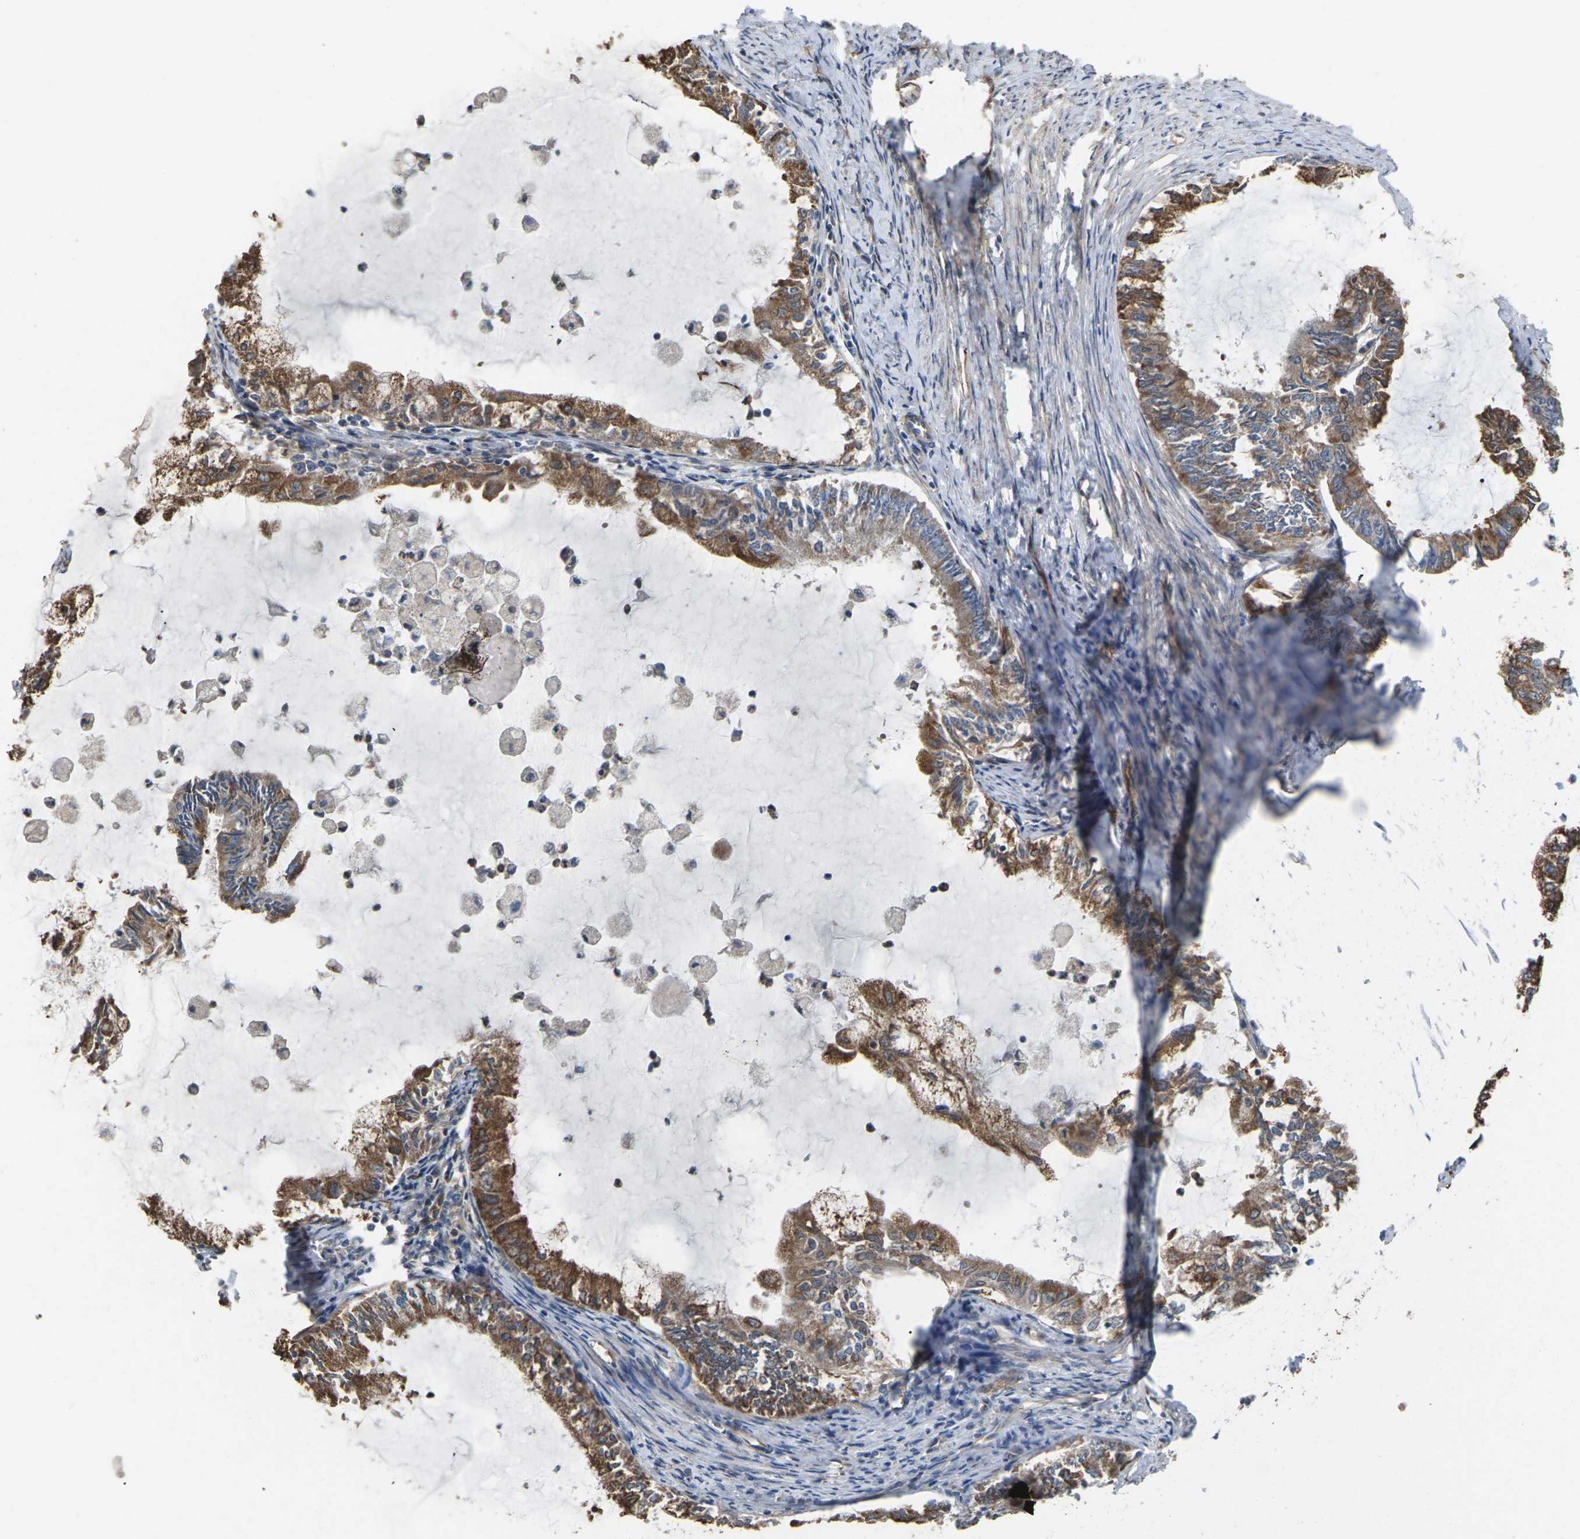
{"staining": {"intensity": "moderate", "quantity": ">75%", "location": "cytoplasmic/membranous"}, "tissue": "endometrial cancer", "cell_type": "Tumor cells", "image_type": "cancer", "snomed": [{"axis": "morphology", "description": "Adenocarcinoma, NOS"}, {"axis": "topography", "description": "Endometrium"}], "caption": "Endometrial adenocarcinoma stained for a protein demonstrates moderate cytoplasmic/membranous positivity in tumor cells. (DAB (3,3'-diaminobenzidine) IHC, brown staining for protein, blue staining for nuclei).", "gene": "TIAM1", "patient": {"sex": "female", "age": 86}}